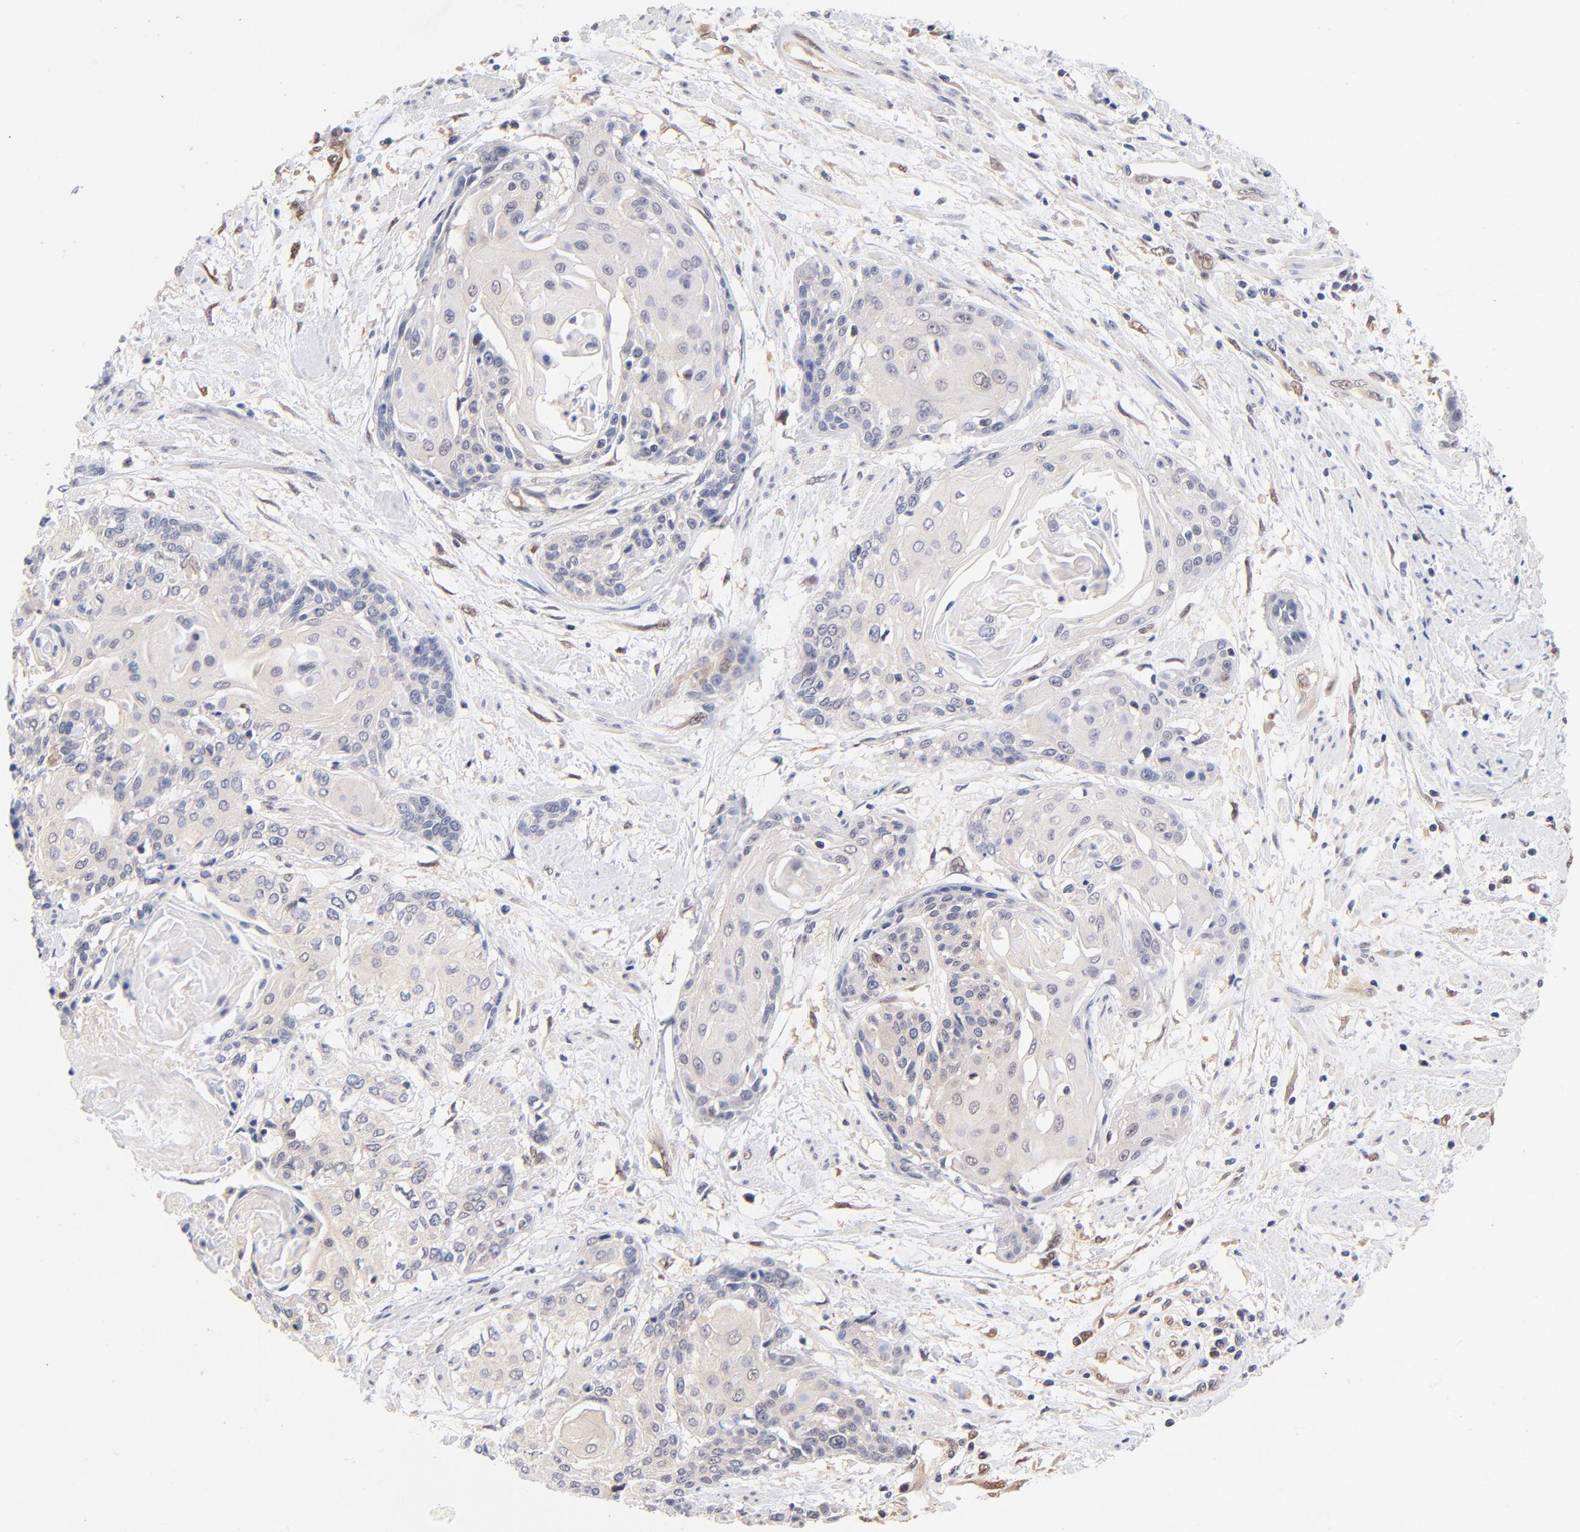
{"staining": {"intensity": "negative", "quantity": "none", "location": "none"}, "tissue": "cervical cancer", "cell_type": "Tumor cells", "image_type": "cancer", "snomed": [{"axis": "morphology", "description": "Squamous cell carcinoma, NOS"}, {"axis": "topography", "description": "Cervix"}], "caption": "High magnification brightfield microscopy of cervical cancer stained with DAB (3,3'-diaminobenzidine) (brown) and counterstained with hematoxylin (blue): tumor cells show no significant expression.", "gene": "TXNL1", "patient": {"sex": "female", "age": 57}}